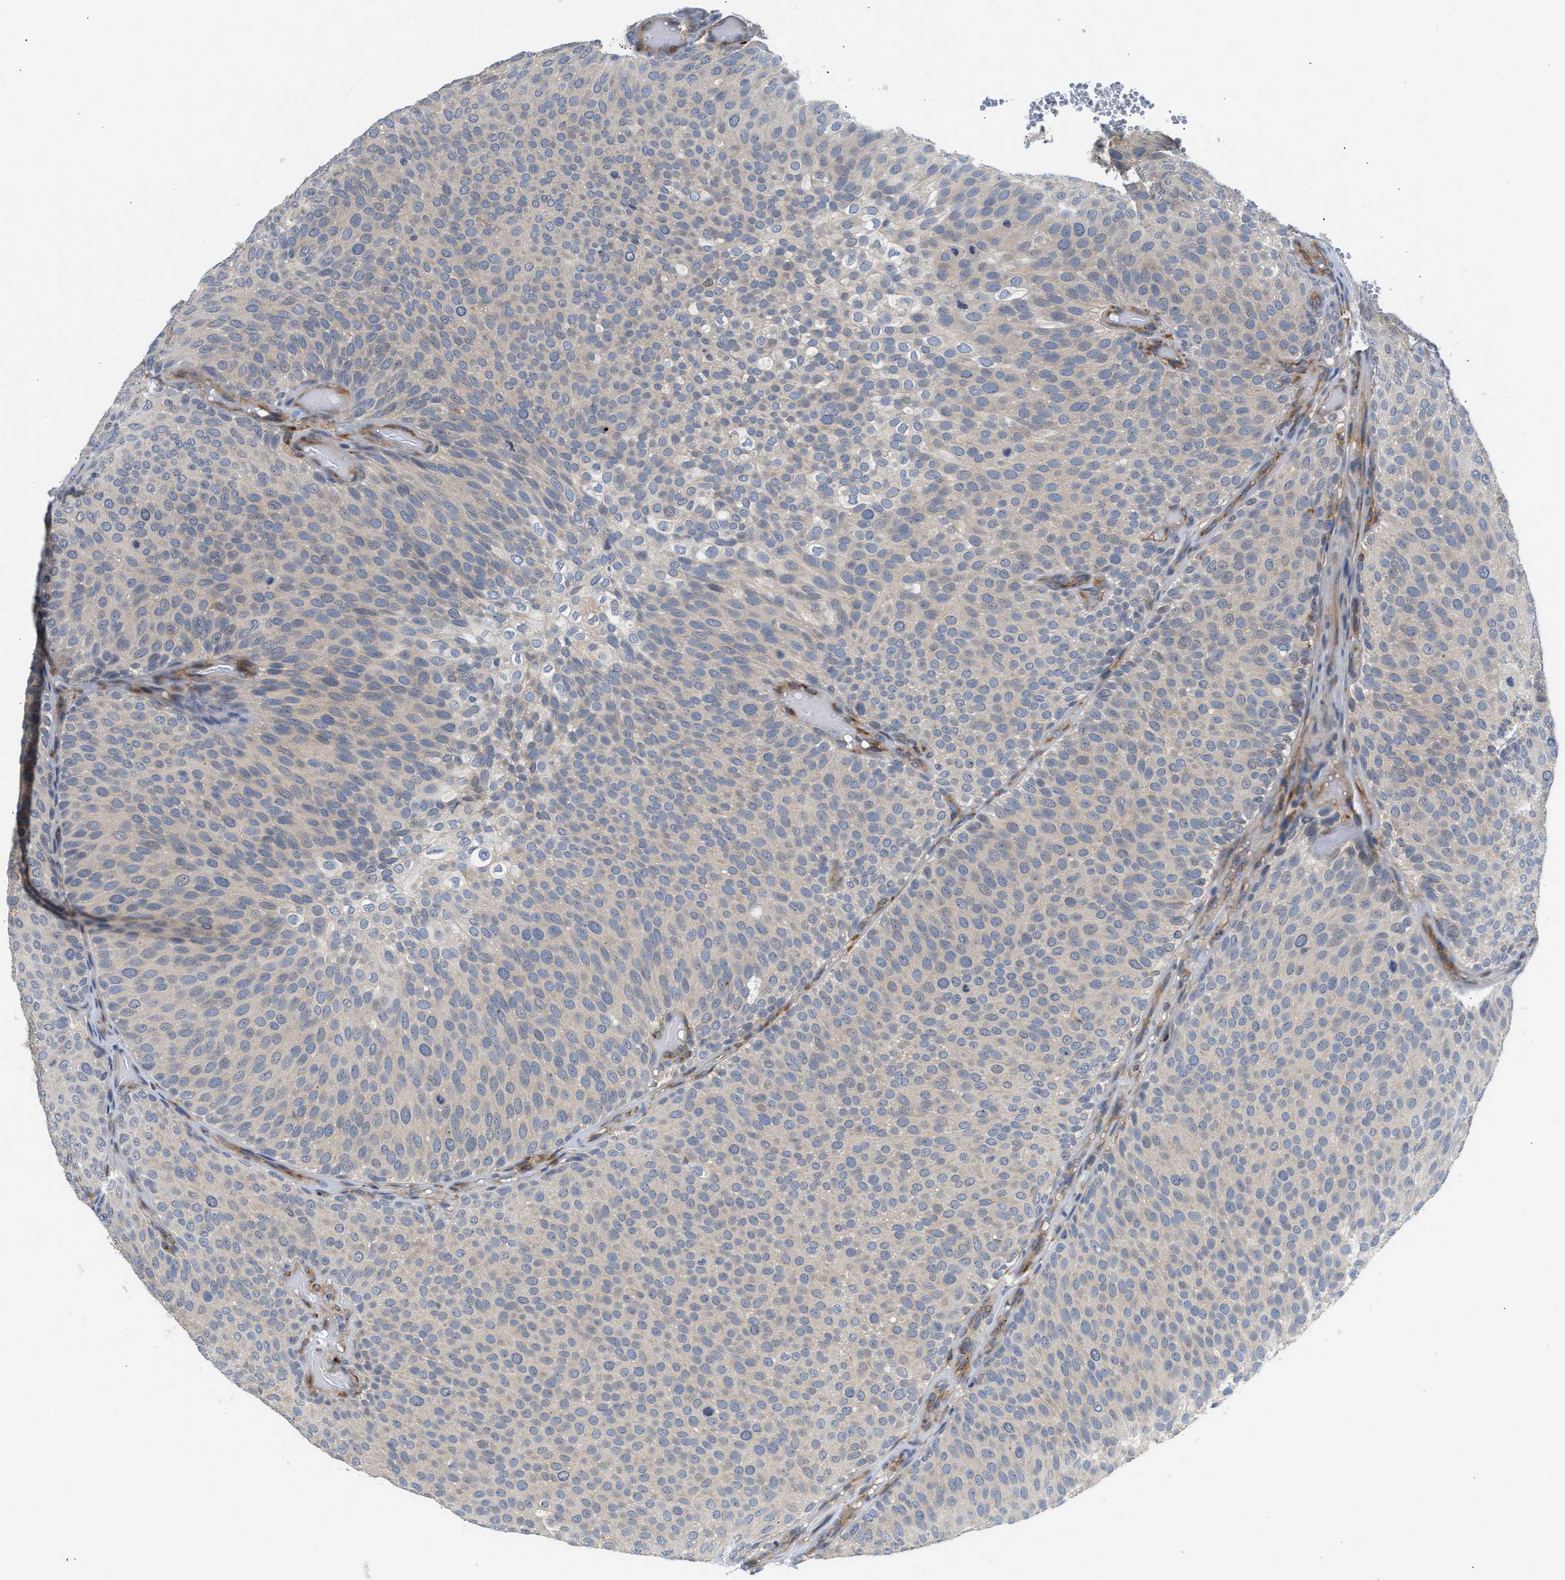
{"staining": {"intensity": "negative", "quantity": "none", "location": "none"}, "tissue": "urothelial cancer", "cell_type": "Tumor cells", "image_type": "cancer", "snomed": [{"axis": "morphology", "description": "Urothelial carcinoma, Low grade"}, {"axis": "topography", "description": "Urinary bladder"}], "caption": "The histopathology image exhibits no staining of tumor cells in urothelial cancer. (DAB IHC with hematoxylin counter stain).", "gene": "PPM1L", "patient": {"sex": "male", "age": 78}}